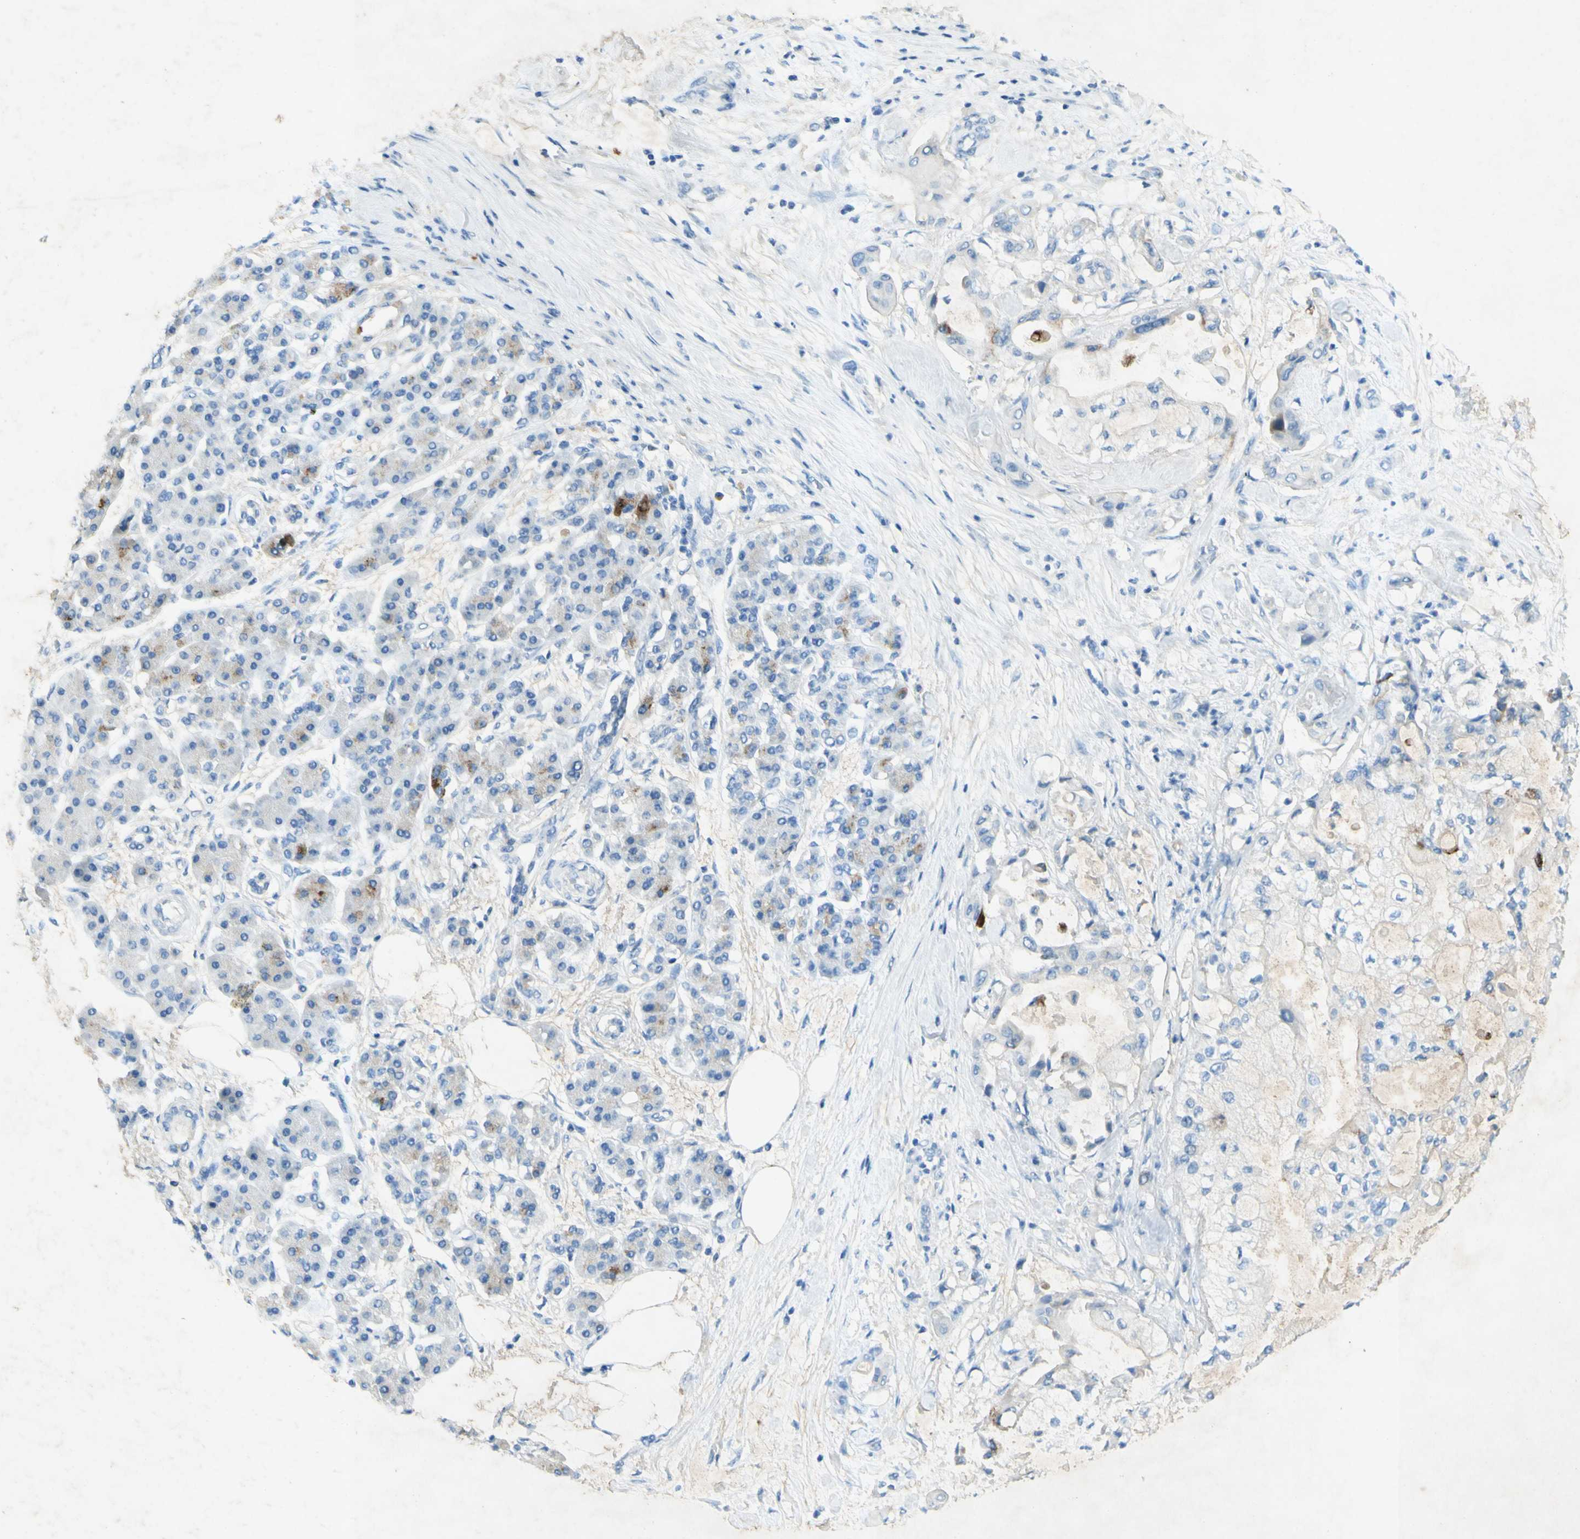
{"staining": {"intensity": "strong", "quantity": "<25%", "location": "cytoplasmic/membranous"}, "tissue": "pancreatic cancer", "cell_type": "Tumor cells", "image_type": "cancer", "snomed": [{"axis": "morphology", "description": "Adenocarcinoma, NOS"}, {"axis": "morphology", "description": "Adenocarcinoma, metastatic, NOS"}, {"axis": "topography", "description": "Lymph node"}, {"axis": "topography", "description": "Pancreas"}, {"axis": "topography", "description": "Duodenum"}], "caption": "An immunohistochemistry micrograph of neoplastic tissue is shown. Protein staining in brown shows strong cytoplasmic/membranous positivity in pancreatic cancer (adenocarcinoma) within tumor cells. The protein is shown in brown color, while the nuclei are stained blue.", "gene": "GDF15", "patient": {"sex": "female", "age": 64}}